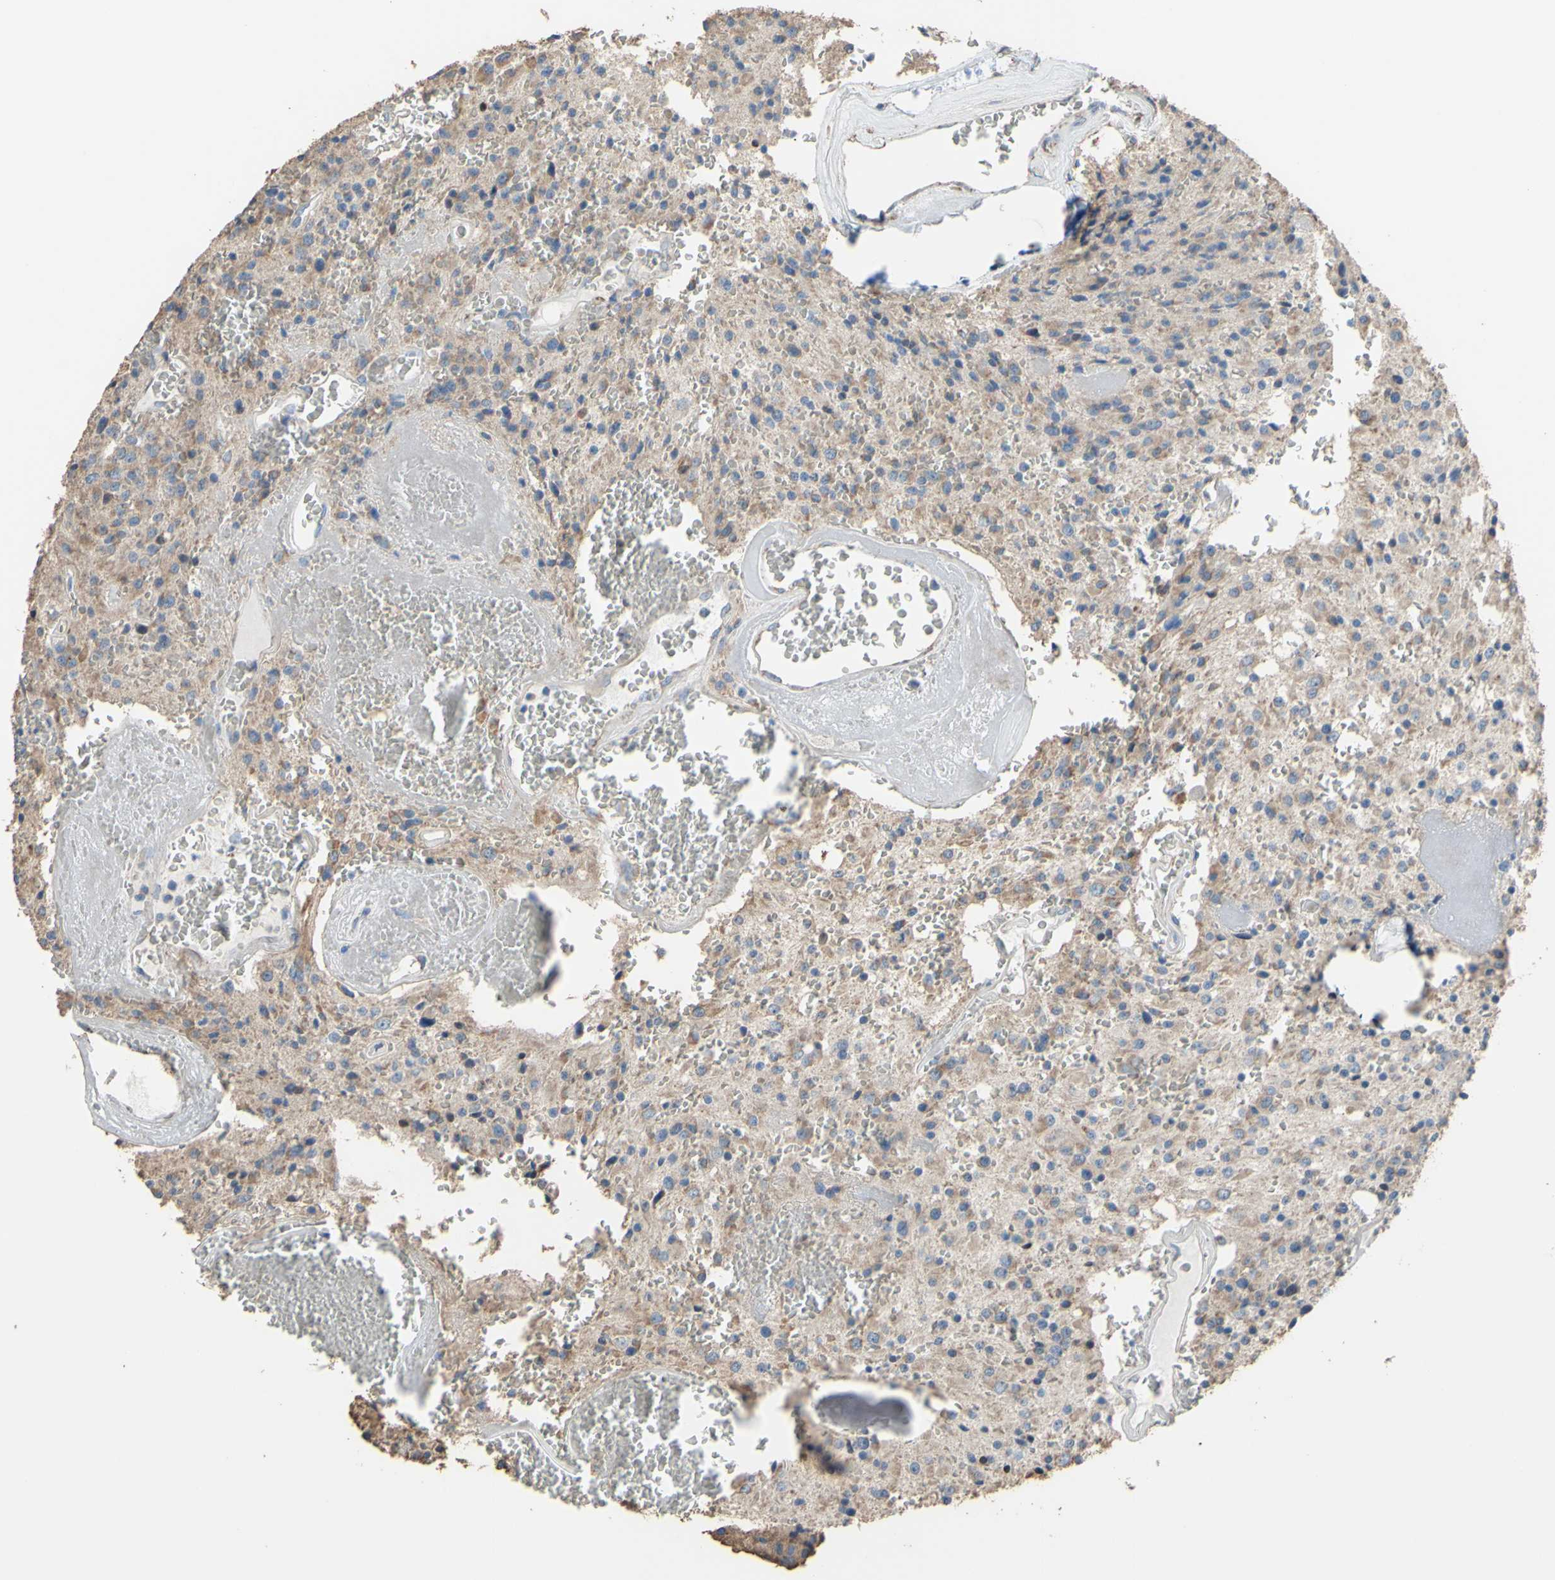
{"staining": {"intensity": "weak", "quantity": "25%-75%", "location": "cytoplasmic/membranous"}, "tissue": "glioma", "cell_type": "Tumor cells", "image_type": "cancer", "snomed": [{"axis": "morphology", "description": "Glioma, malignant, Low grade"}, {"axis": "topography", "description": "Brain"}], "caption": "This is an image of immunohistochemistry staining of glioma, which shows weak positivity in the cytoplasmic/membranous of tumor cells.", "gene": "CMKLR2", "patient": {"sex": "male", "age": 58}}